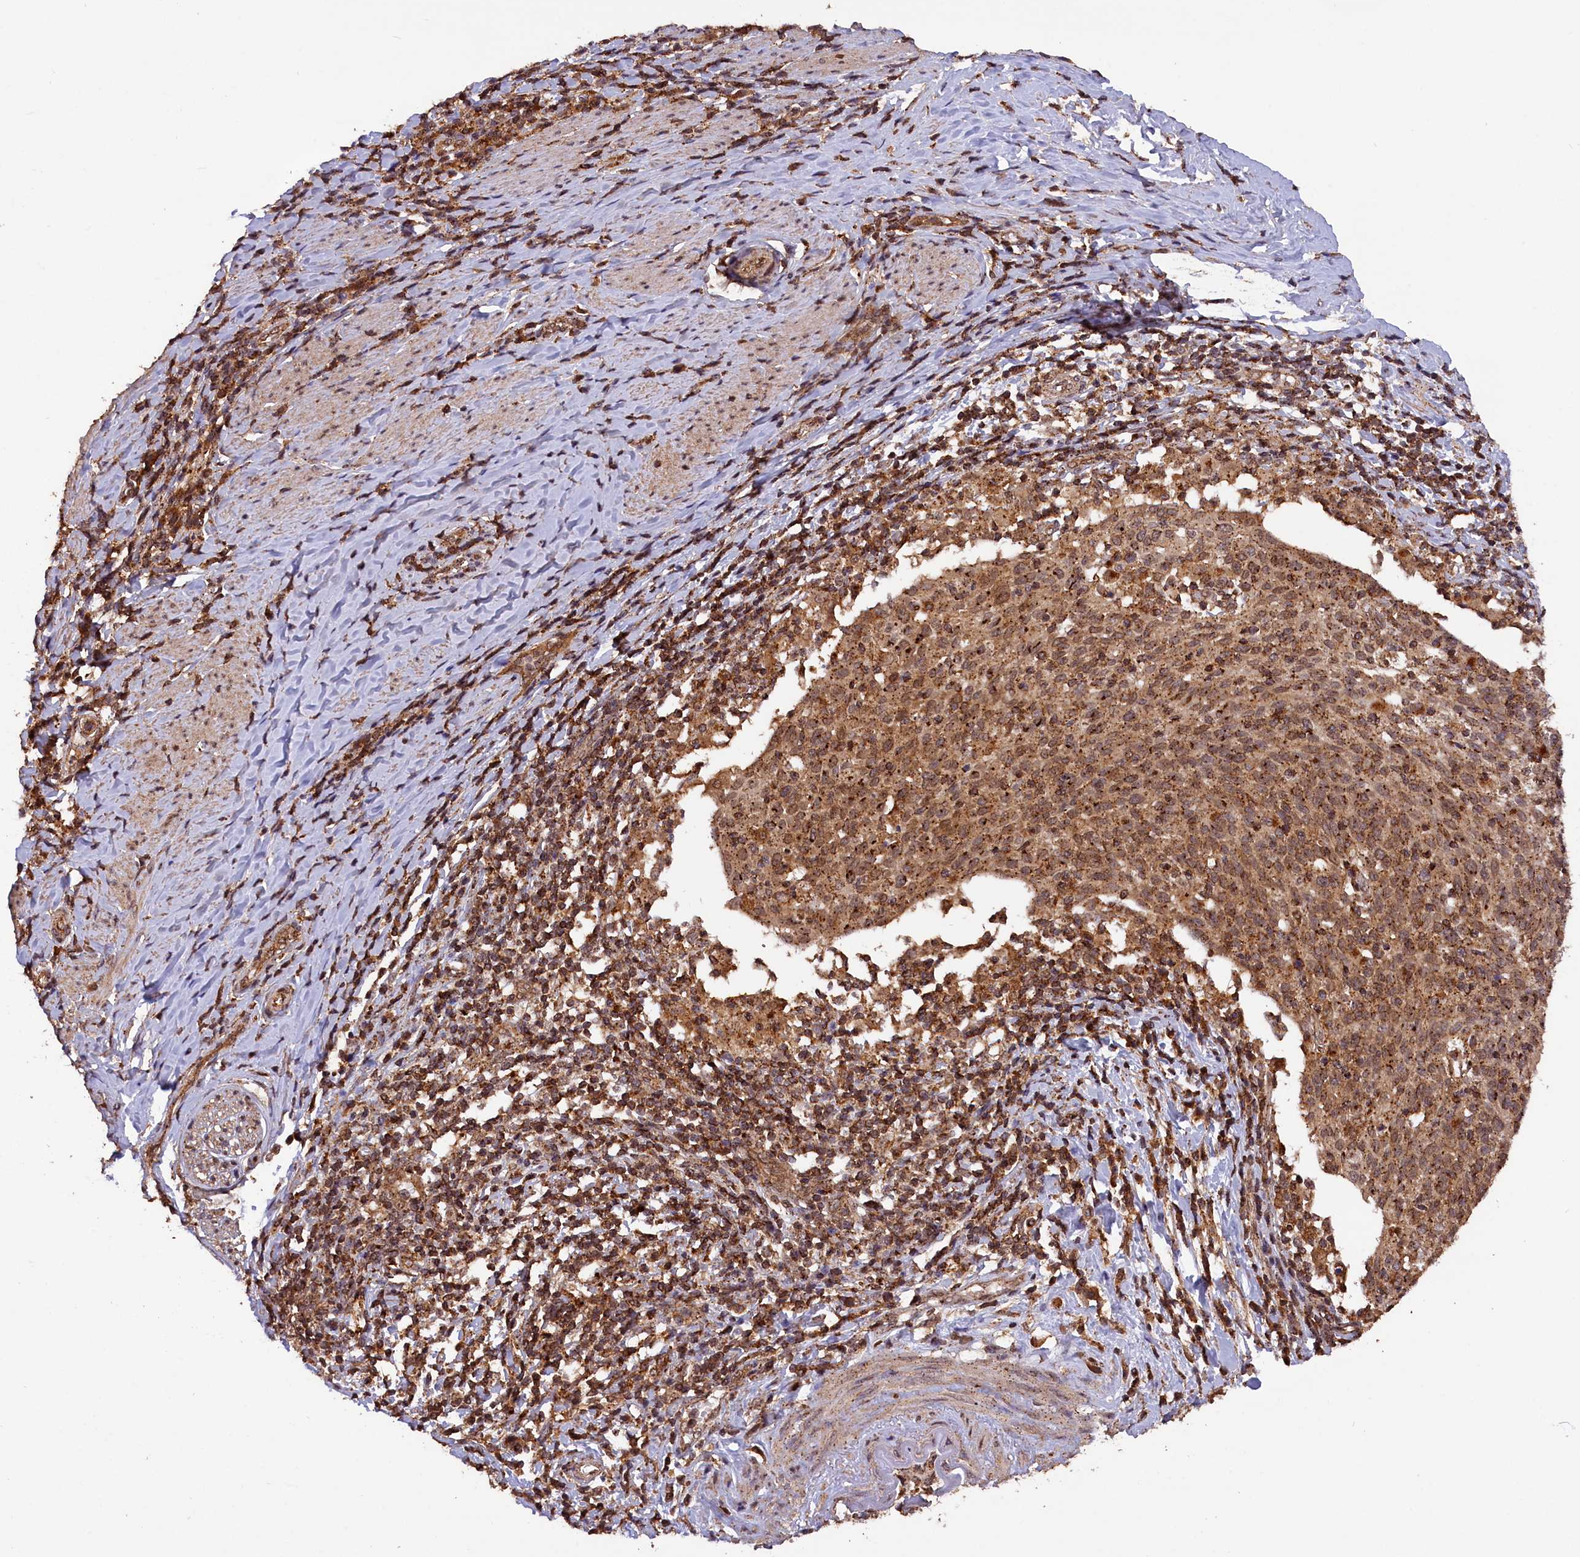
{"staining": {"intensity": "moderate", "quantity": ">75%", "location": "cytoplasmic/membranous"}, "tissue": "cervical cancer", "cell_type": "Tumor cells", "image_type": "cancer", "snomed": [{"axis": "morphology", "description": "Squamous cell carcinoma, NOS"}, {"axis": "topography", "description": "Cervix"}], "caption": "The photomicrograph reveals a brown stain indicating the presence of a protein in the cytoplasmic/membranous of tumor cells in cervical squamous cell carcinoma.", "gene": "IST1", "patient": {"sex": "female", "age": 52}}